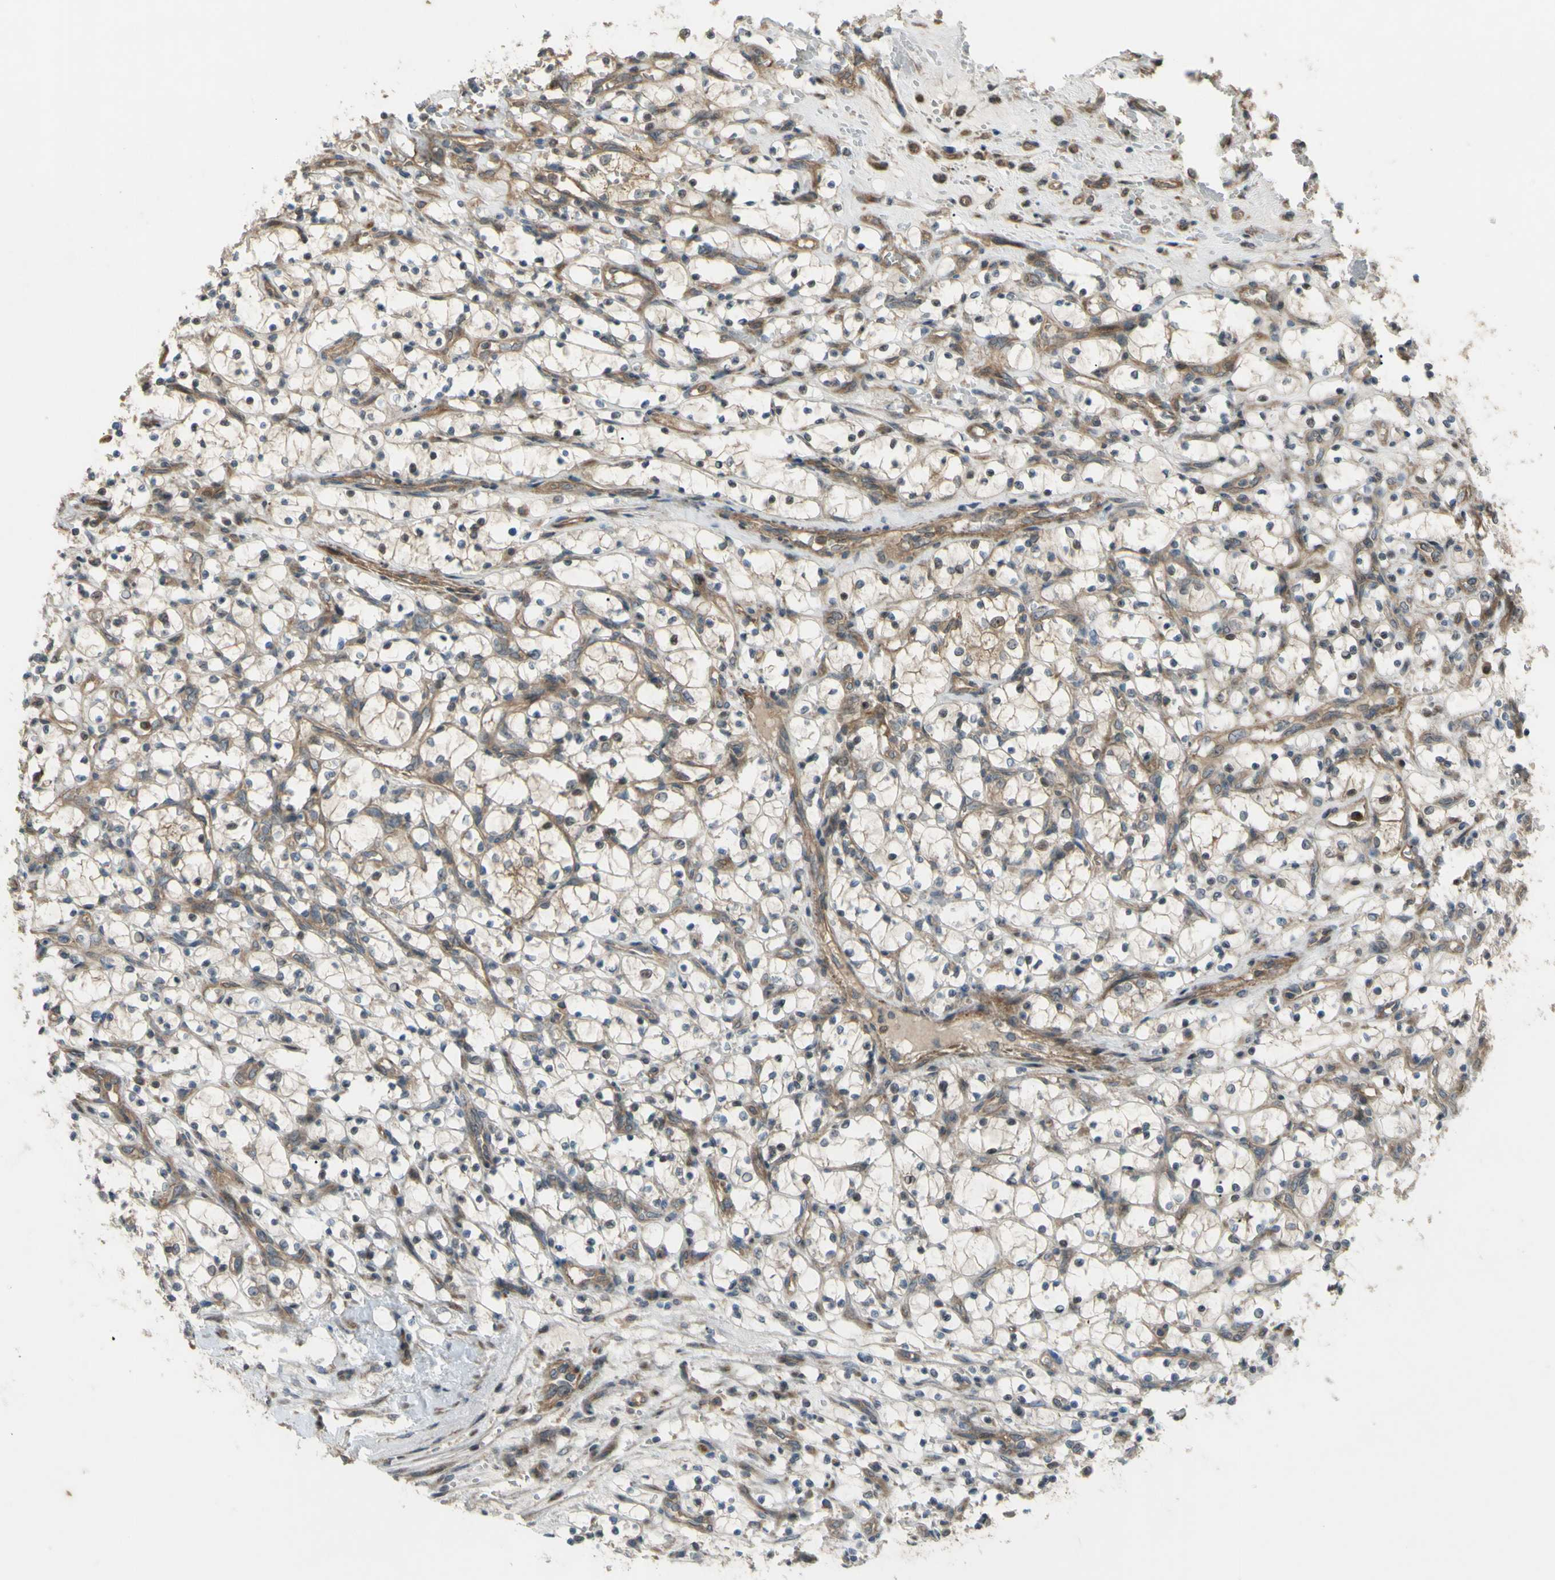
{"staining": {"intensity": "weak", "quantity": ">75%", "location": "cytoplasmic/membranous"}, "tissue": "renal cancer", "cell_type": "Tumor cells", "image_type": "cancer", "snomed": [{"axis": "morphology", "description": "Adenocarcinoma, NOS"}, {"axis": "topography", "description": "Kidney"}], "caption": "Renal cancer (adenocarcinoma) was stained to show a protein in brown. There is low levels of weak cytoplasmic/membranous positivity in about >75% of tumor cells.", "gene": "FLII", "patient": {"sex": "female", "age": 69}}